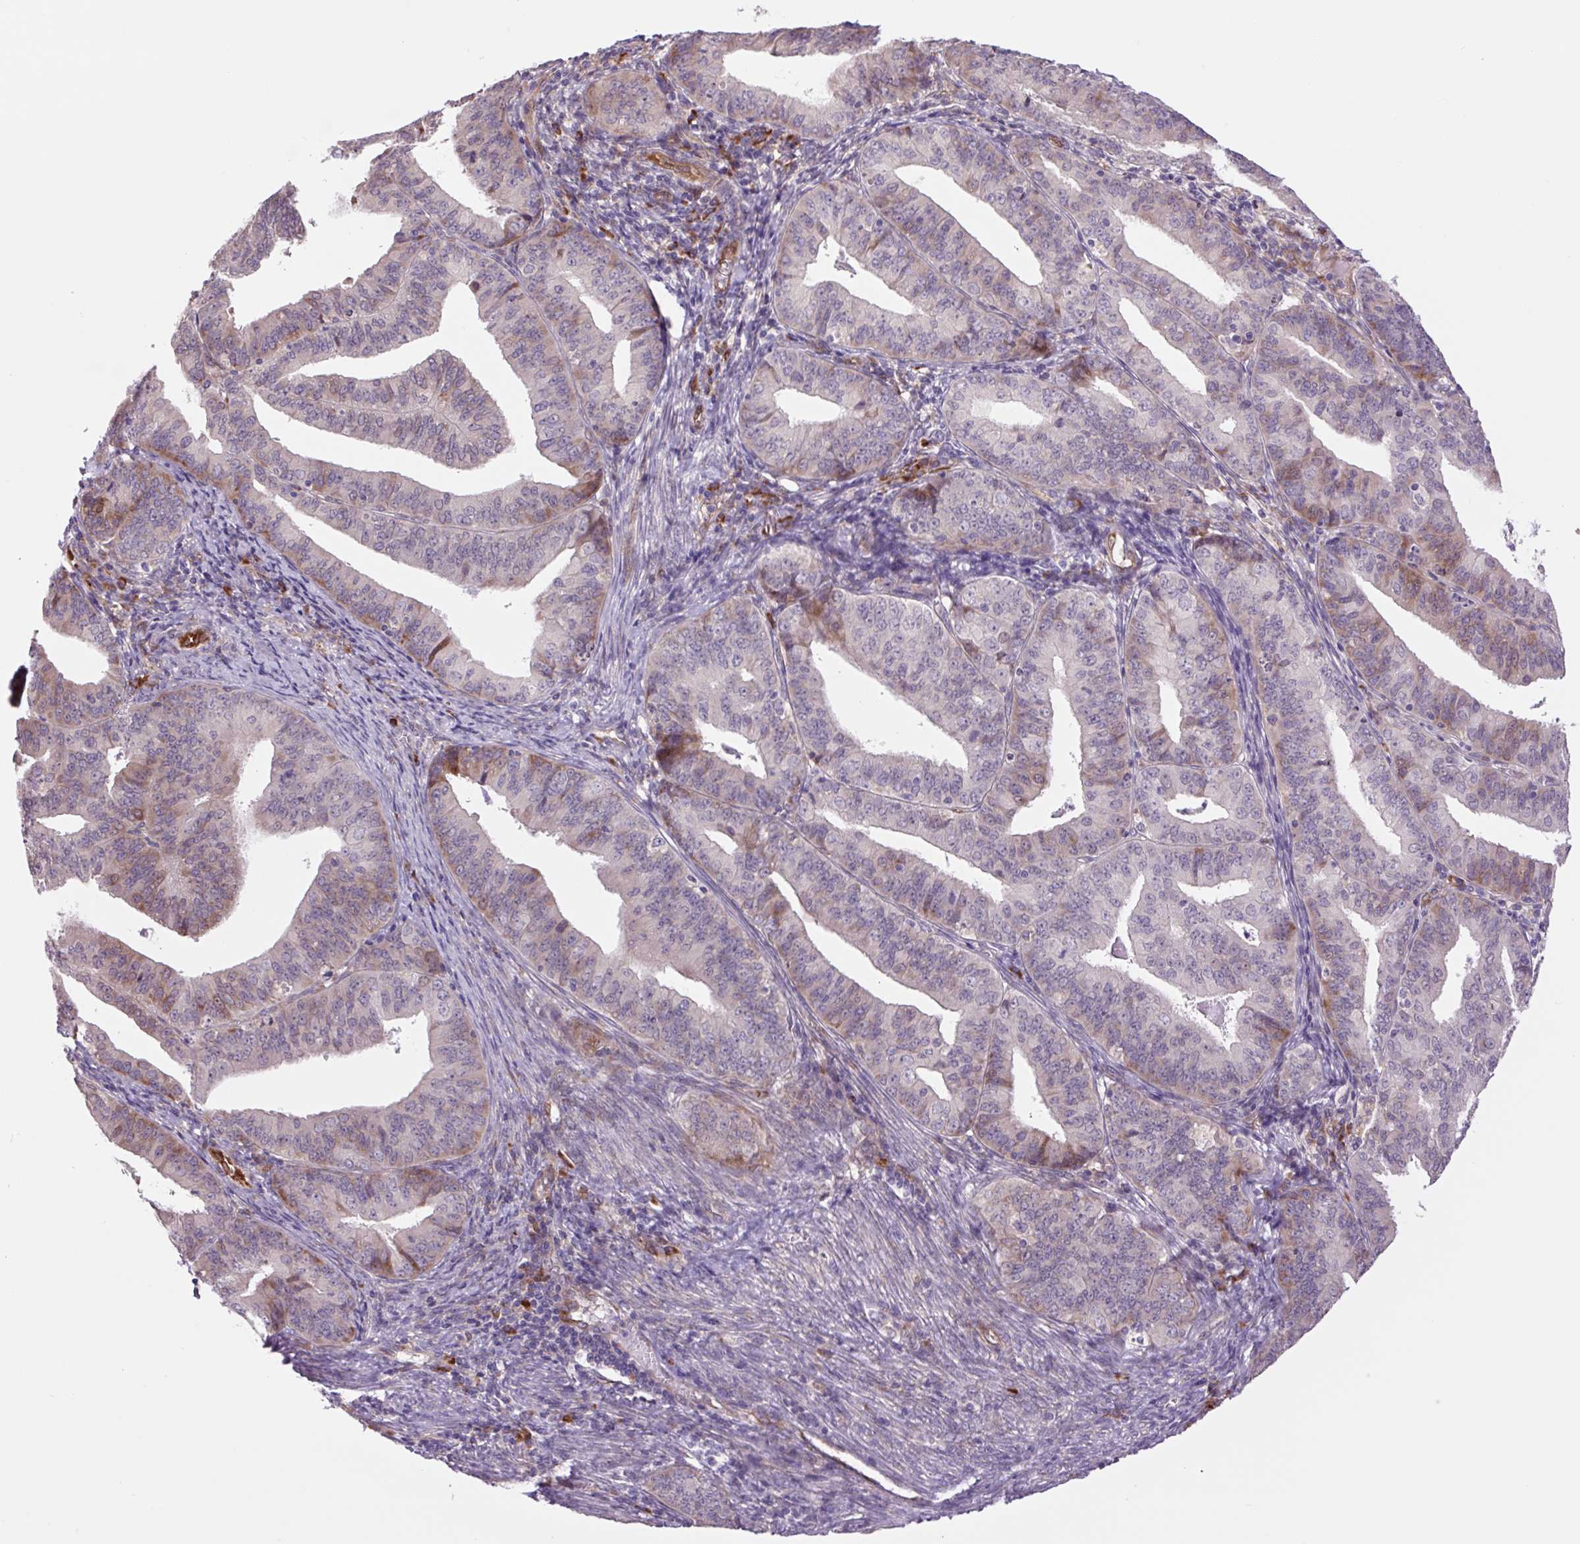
{"staining": {"intensity": "moderate", "quantity": "<25%", "location": "cytoplasmic/membranous"}, "tissue": "endometrial cancer", "cell_type": "Tumor cells", "image_type": "cancer", "snomed": [{"axis": "morphology", "description": "Adenocarcinoma, NOS"}, {"axis": "topography", "description": "Endometrium"}], "caption": "Brown immunohistochemical staining in human endometrial adenocarcinoma reveals moderate cytoplasmic/membranous expression in about <25% of tumor cells. The staining was performed using DAB (3,3'-diaminobenzidine), with brown indicating positive protein expression. Nuclei are stained blue with hematoxylin.", "gene": "PLA2G4A", "patient": {"sex": "female", "age": 73}}